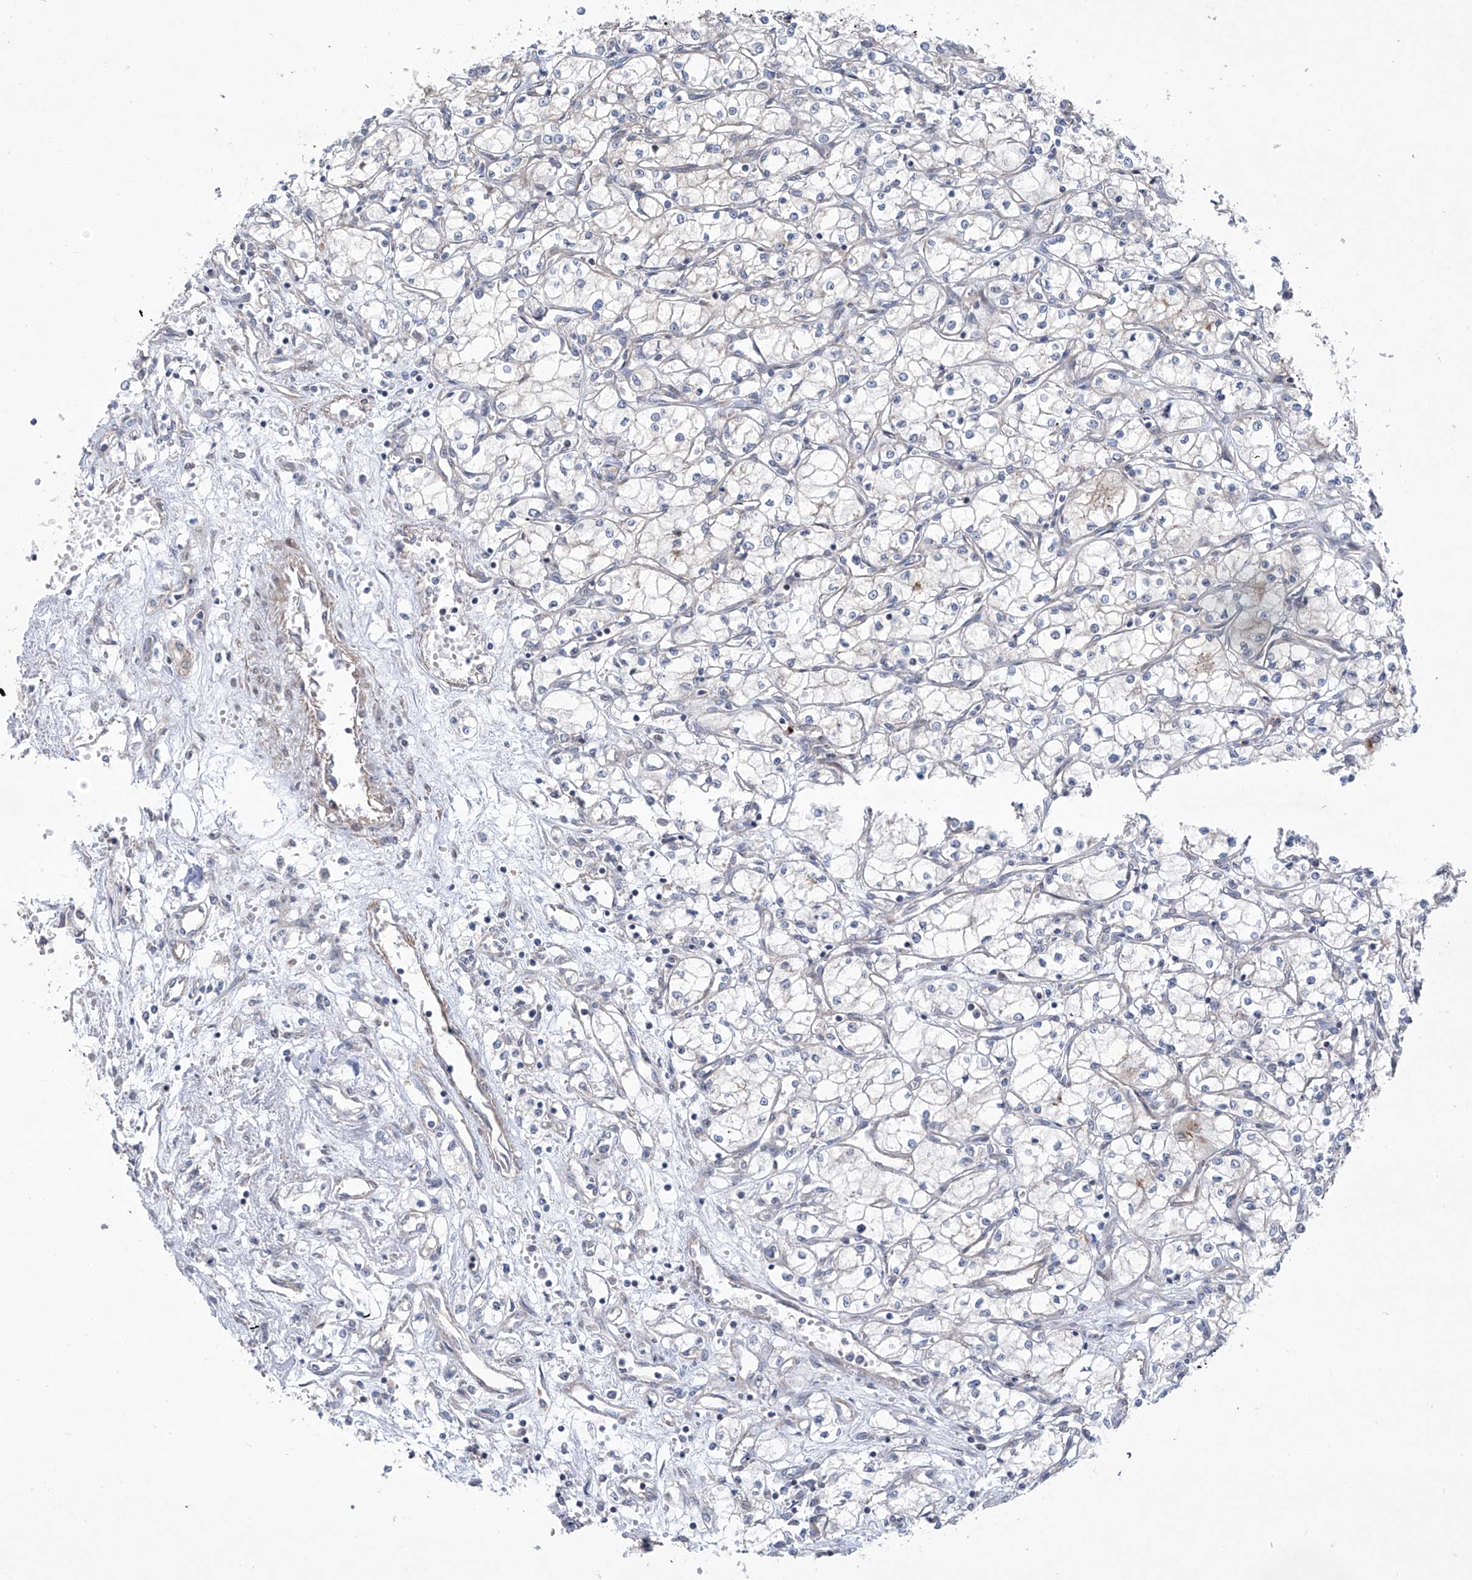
{"staining": {"intensity": "negative", "quantity": "none", "location": "none"}, "tissue": "renal cancer", "cell_type": "Tumor cells", "image_type": "cancer", "snomed": [{"axis": "morphology", "description": "Adenocarcinoma, NOS"}, {"axis": "topography", "description": "Kidney"}], "caption": "A high-resolution photomicrograph shows immunohistochemistry (IHC) staining of renal cancer, which demonstrates no significant expression in tumor cells.", "gene": "KLC4", "patient": {"sex": "male", "age": 59}}